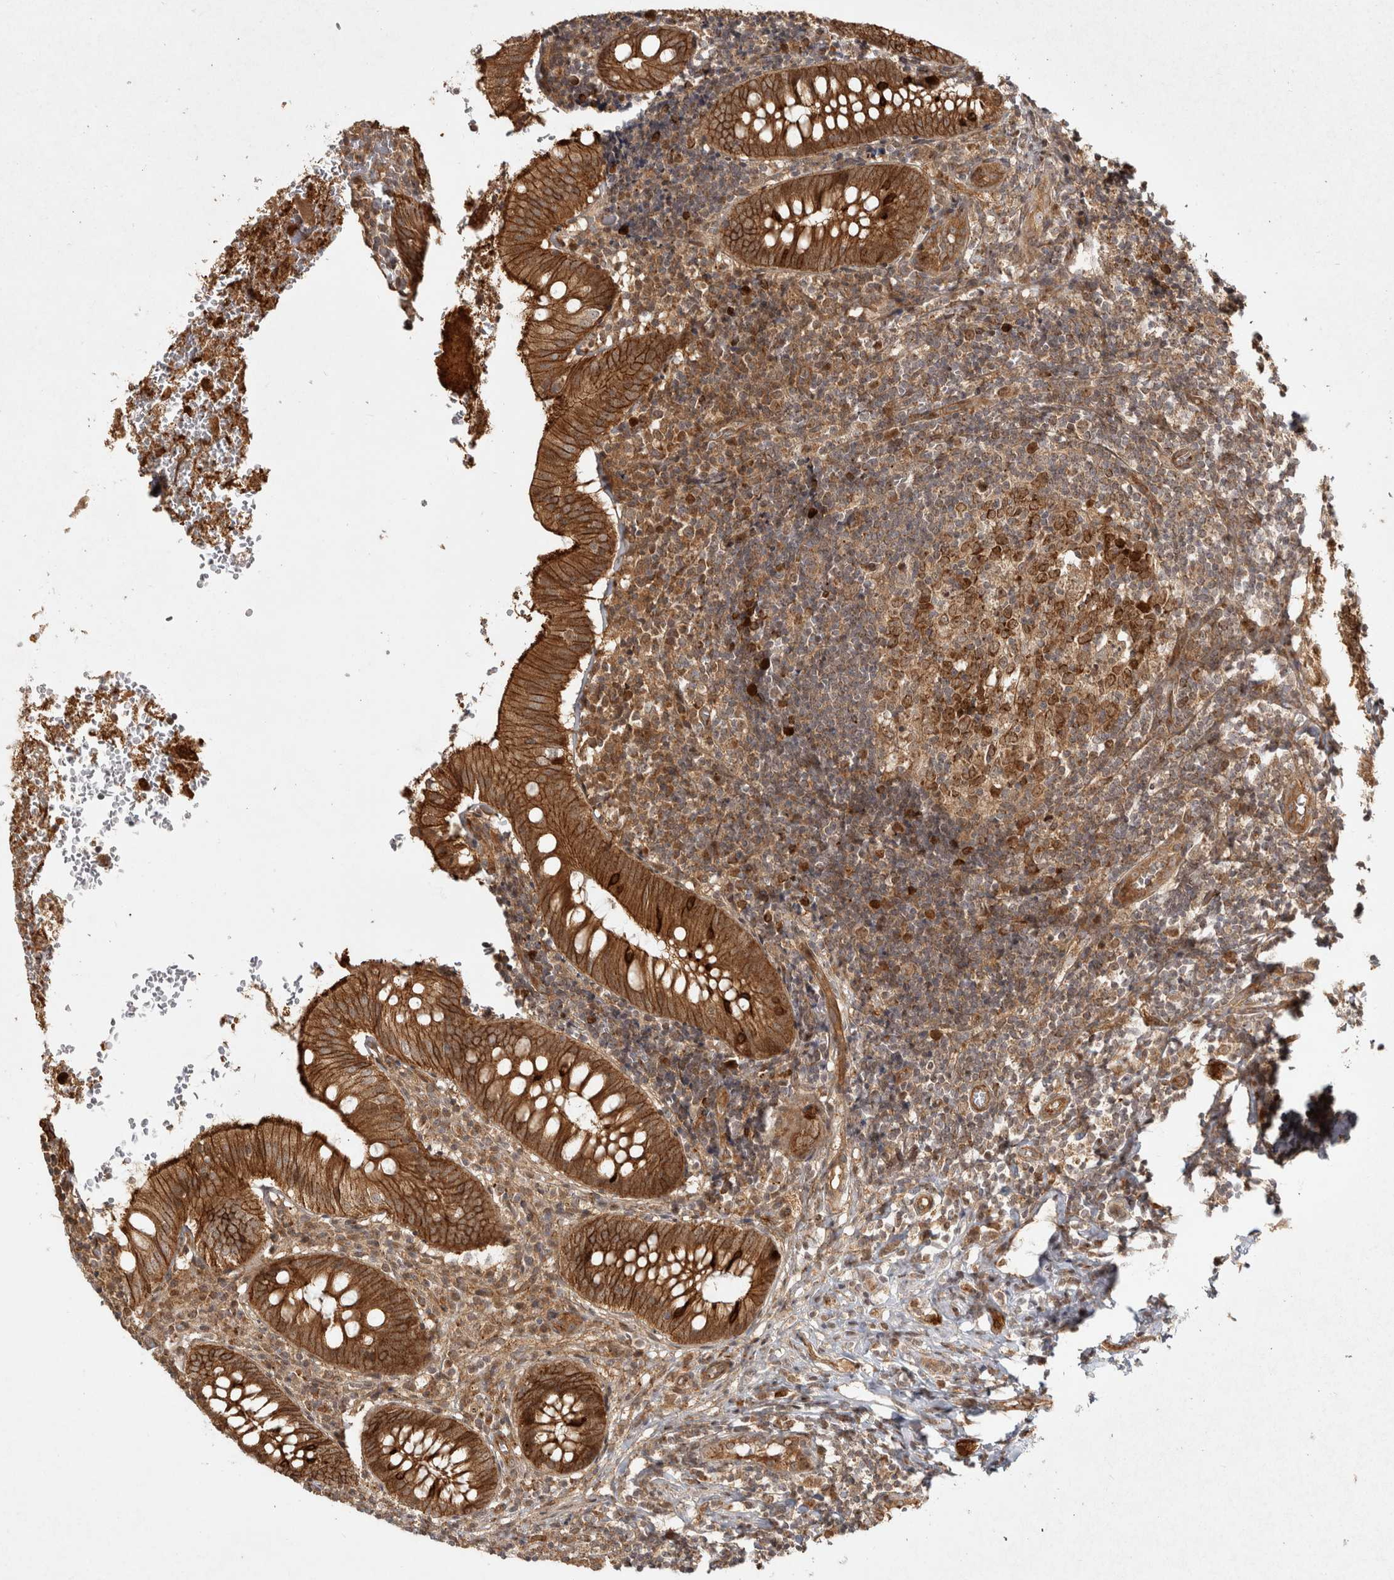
{"staining": {"intensity": "moderate", "quantity": ">75%", "location": "cytoplasmic/membranous"}, "tissue": "appendix", "cell_type": "Glandular cells", "image_type": "normal", "snomed": [{"axis": "morphology", "description": "Normal tissue, NOS"}, {"axis": "topography", "description": "Appendix"}], "caption": "Protein expression analysis of normal appendix reveals moderate cytoplasmic/membranous positivity in approximately >75% of glandular cells. The staining was performed using DAB (3,3'-diaminobenzidine), with brown indicating positive protein expression. Nuclei are stained blue with hematoxylin.", "gene": "CAMSAP2", "patient": {"sex": "male", "age": 8}}